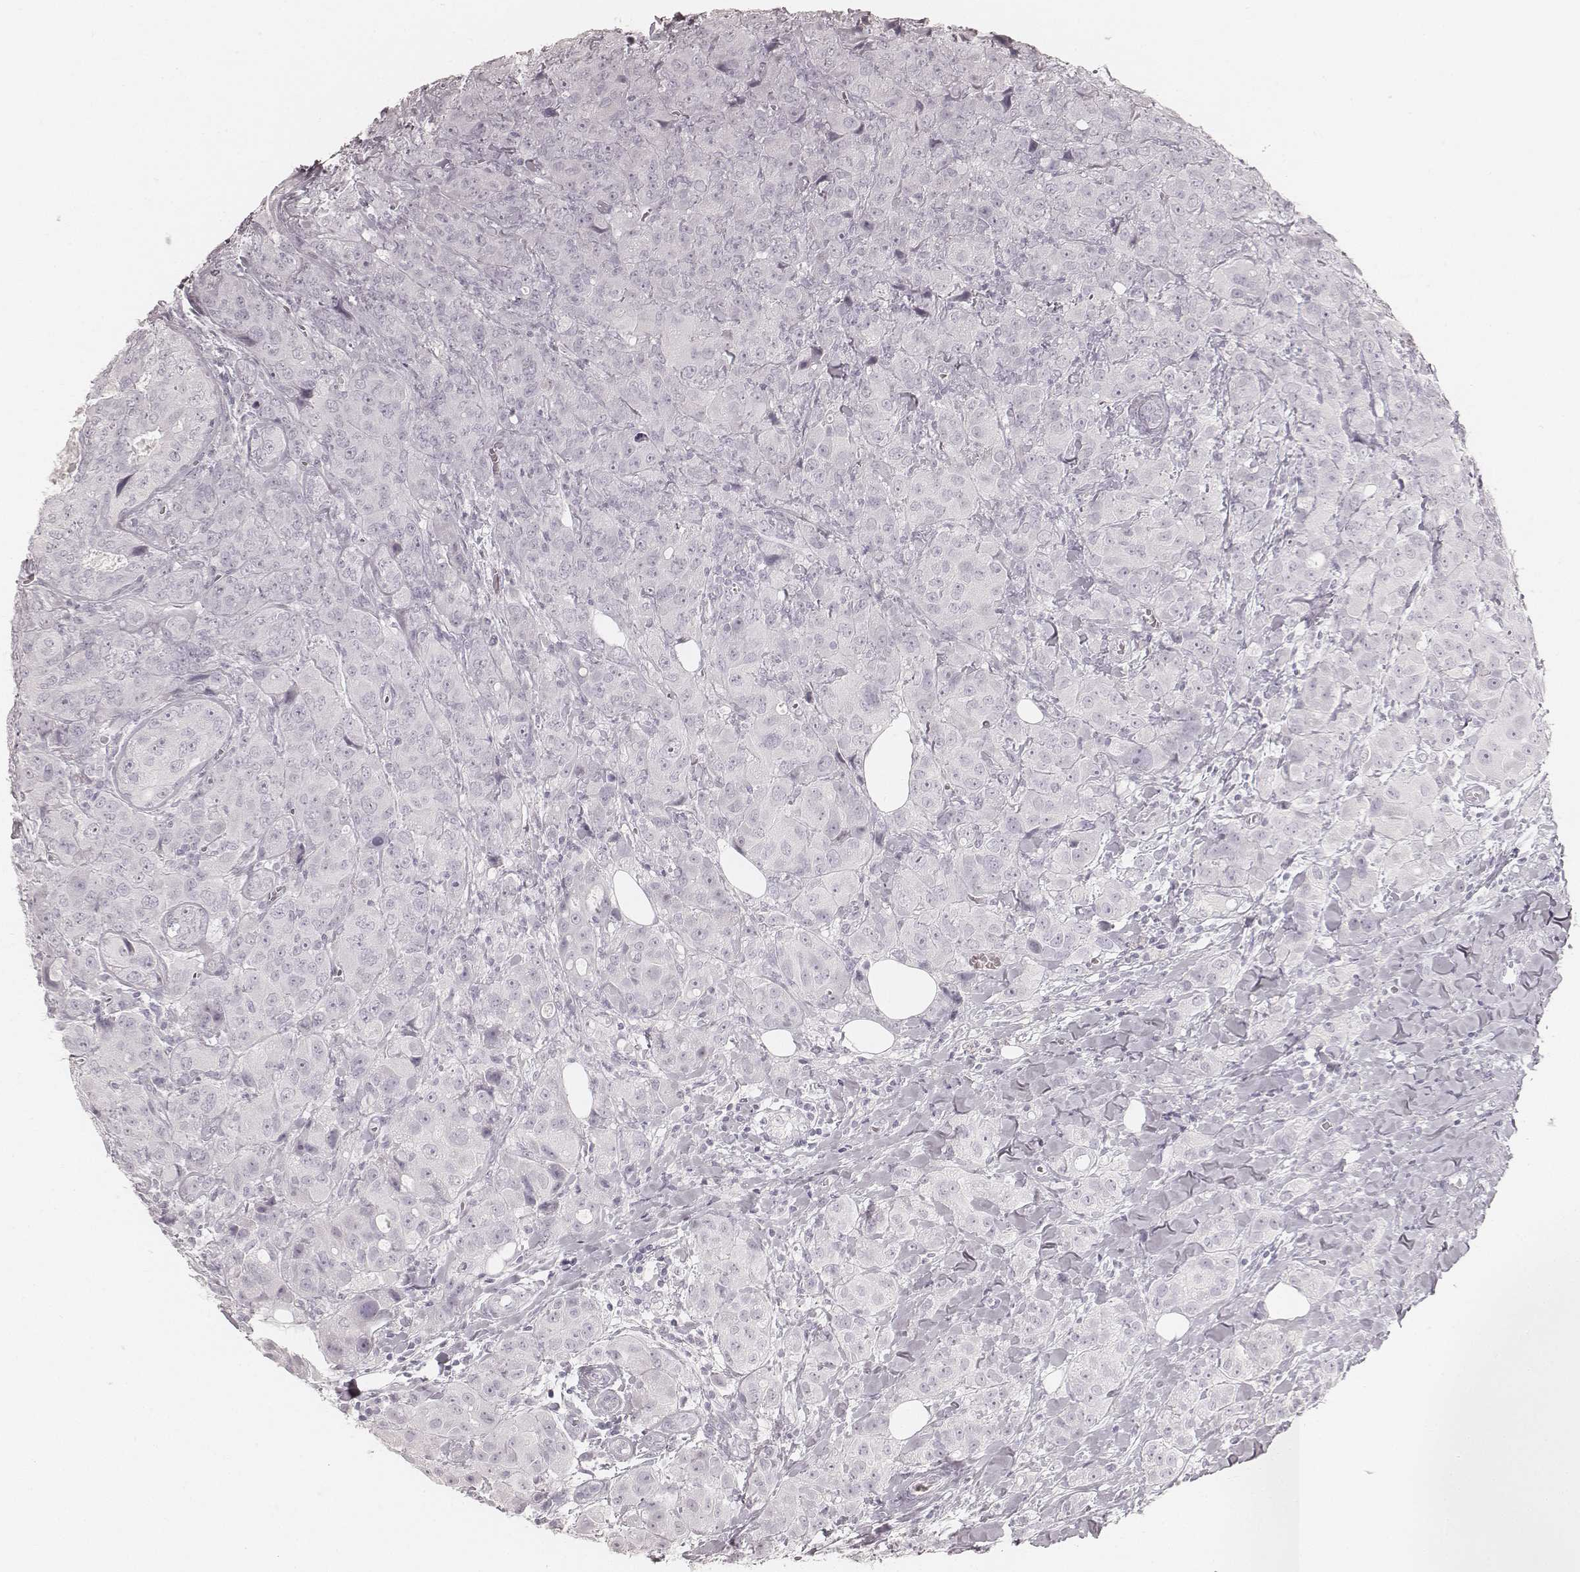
{"staining": {"intensity": "negative", "quantity": "none", "location": "none"}, "tissue": "breast cancer", "cell_type": "Tumor cells", "image_type": "cancer", "snomed": [{"axis": "morphology", "description": "Duct carcinoma"}, {"axis": "topography", "description": "Breast"}], "caption": "Immunohistochemistry (IHC) micrograph of breast cancer (infiltrating ductal carcinoma) stained for a protein (brown), which shows no staining in tumor cells.", "gene": "KRT34", "patient": {"sex": "female", "age": 43}}